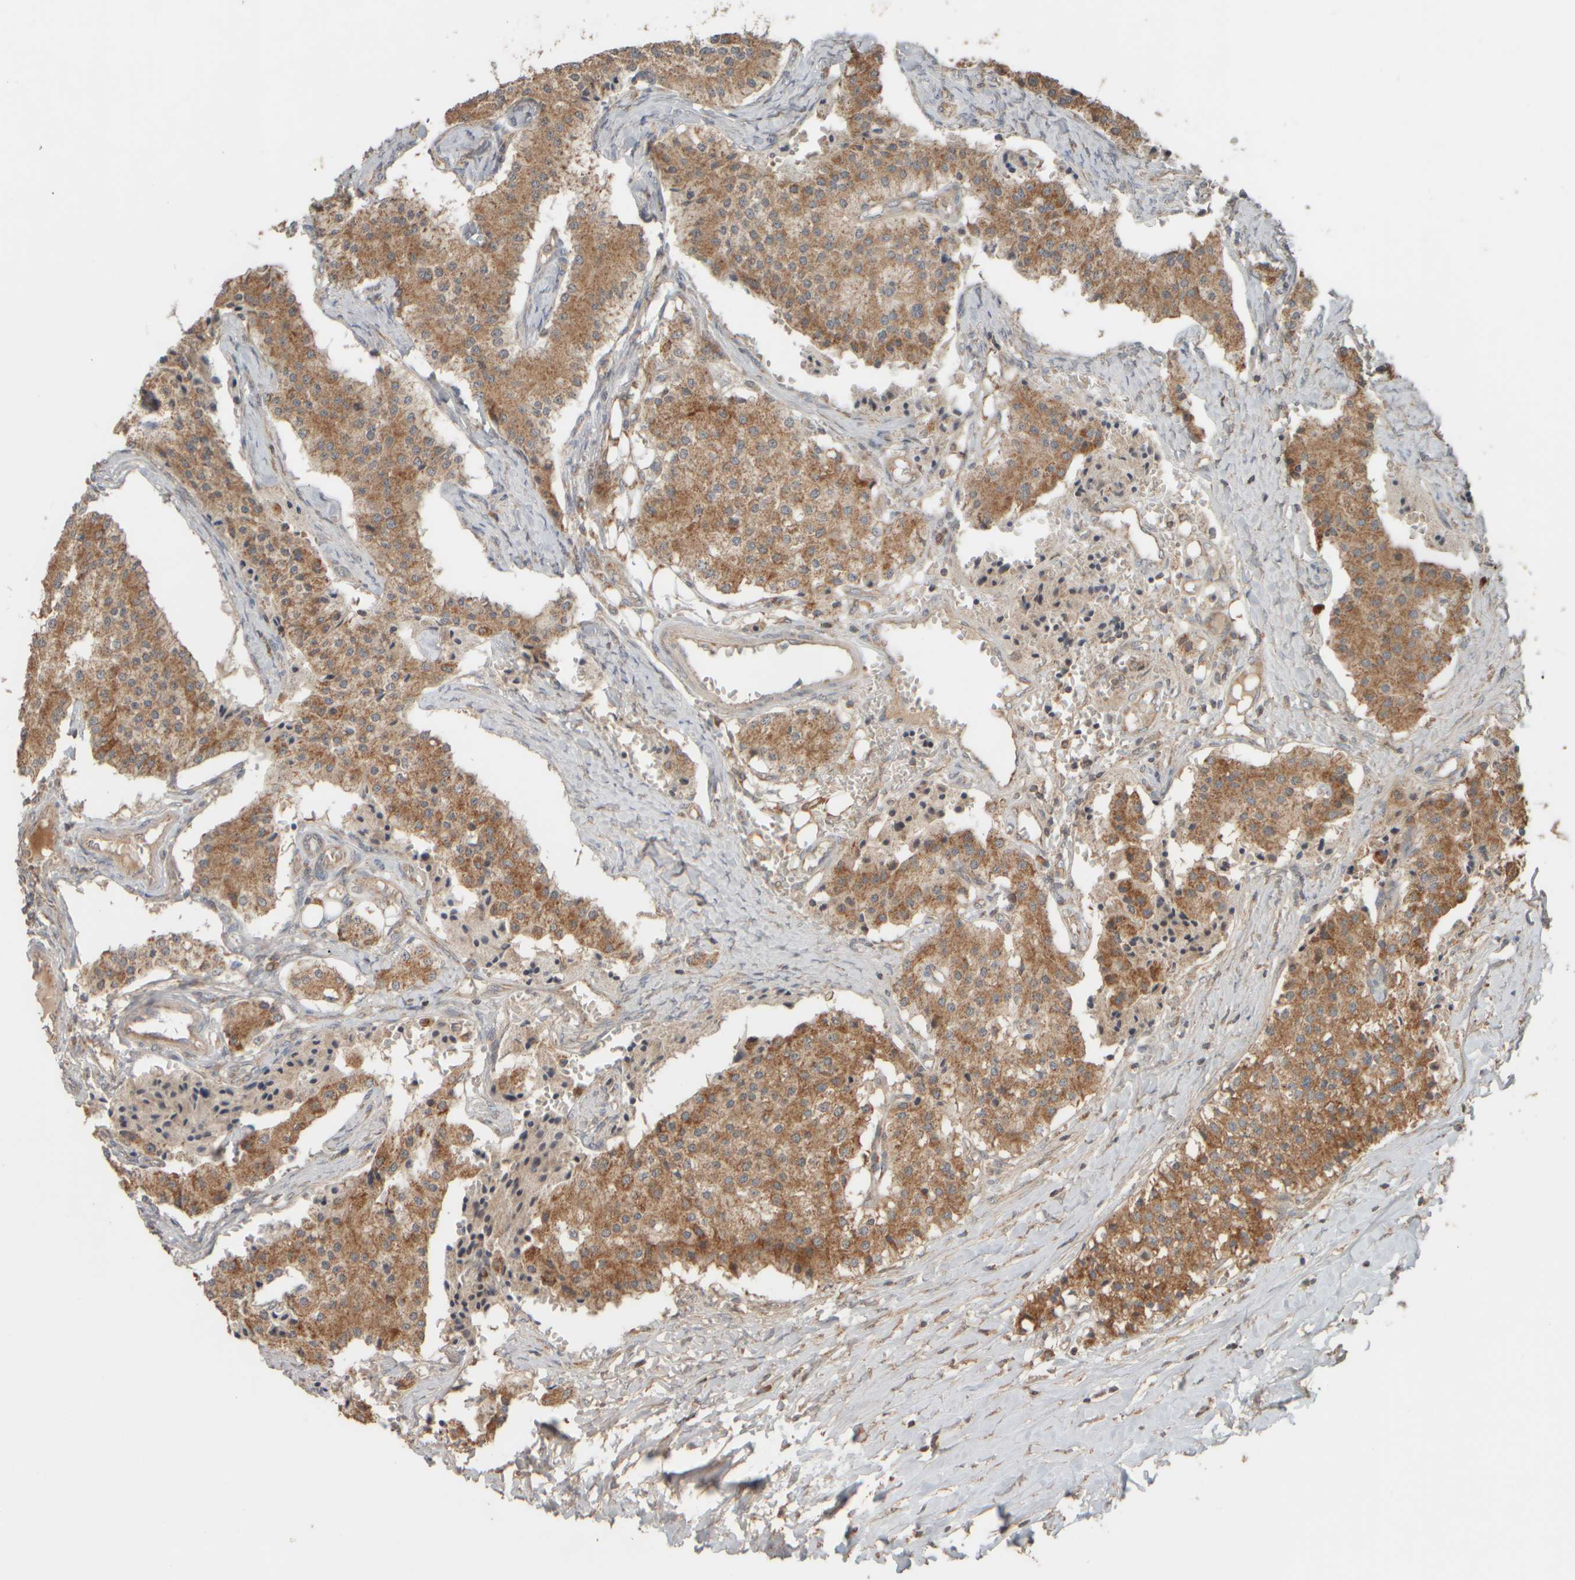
{"staining": {"intensity": "moderate", "quantity": ">75%", "location": "cytoplasmic/membranous"}, "tissue": "carcinoid", "cell_type": "Tumor cells", "image_type": "cancer", "snomed": [{"axis": "morphology", "description": "Carcinoid, malignant, NOS"}, {"axis": "topography", "description": "Colon"}], "caption": "Carcinoid stained for a protein (brown) exhibits moderate cytoplasmic/membranous positive expression in approximately >75% of tumor cells.", "gene": "EIF2B3", "patient": {"sex": "female", "age": 52}}